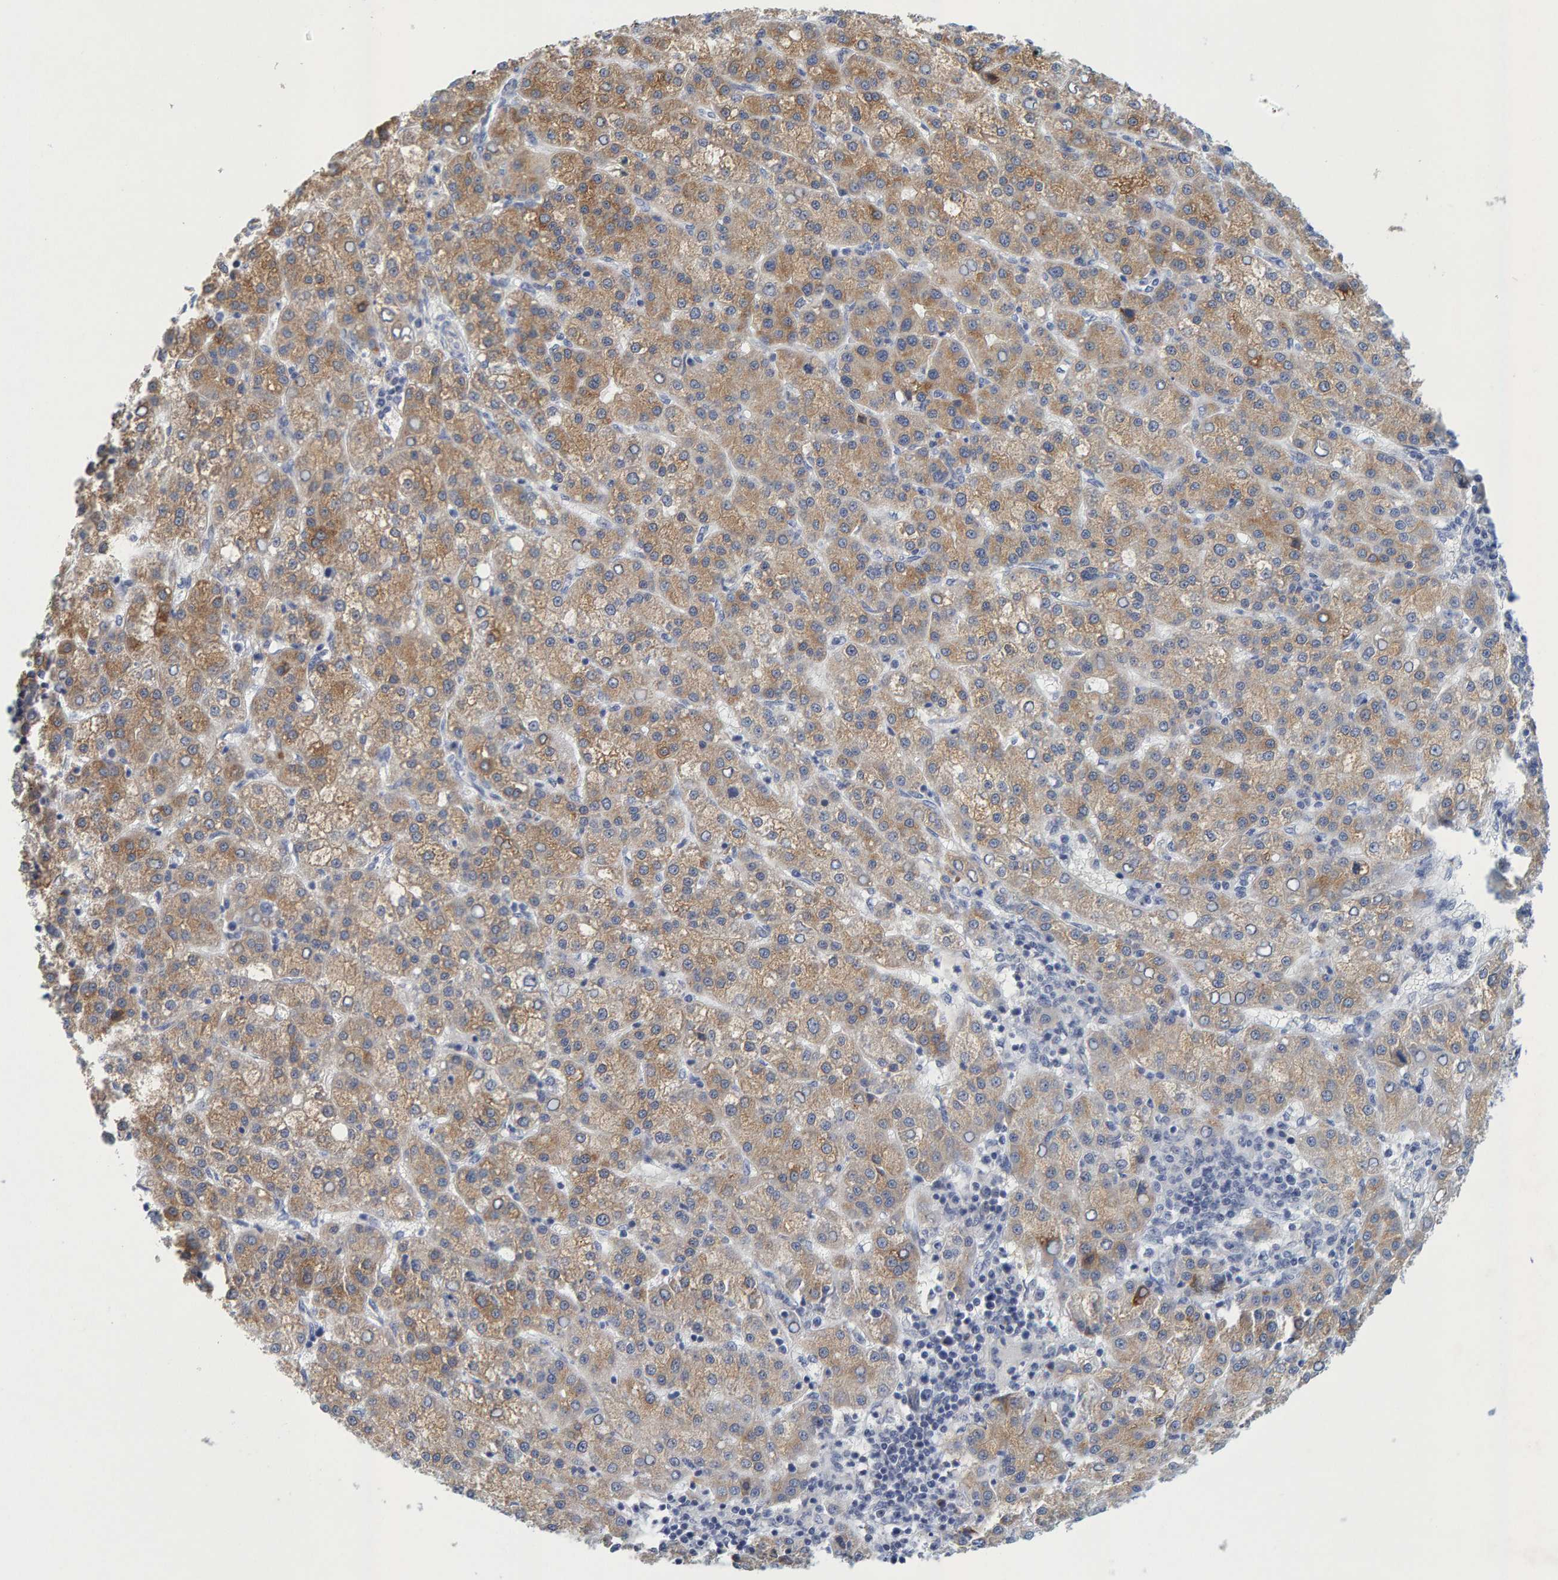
{"staining": {"intensity": "moderate", "quantity": ">75%", "location": "cytoplasmic/membranous"}, "tissue": "liver cancer", "cell_type": "Tumor cells", "image_type": "cancer", "snomed": [{"axis": "morphology", "description": "Carcinoma, Hepatocellular, NOS"}, {"axis": "topography", "description": "Liver"}], "caption": "Liver cancer (hepatocellular carcinoma) stained with a protein marker reveals moderate staining in tumor cells.", "gene": "ZNF77", "patient": {"sex": "female", "age": 58}}